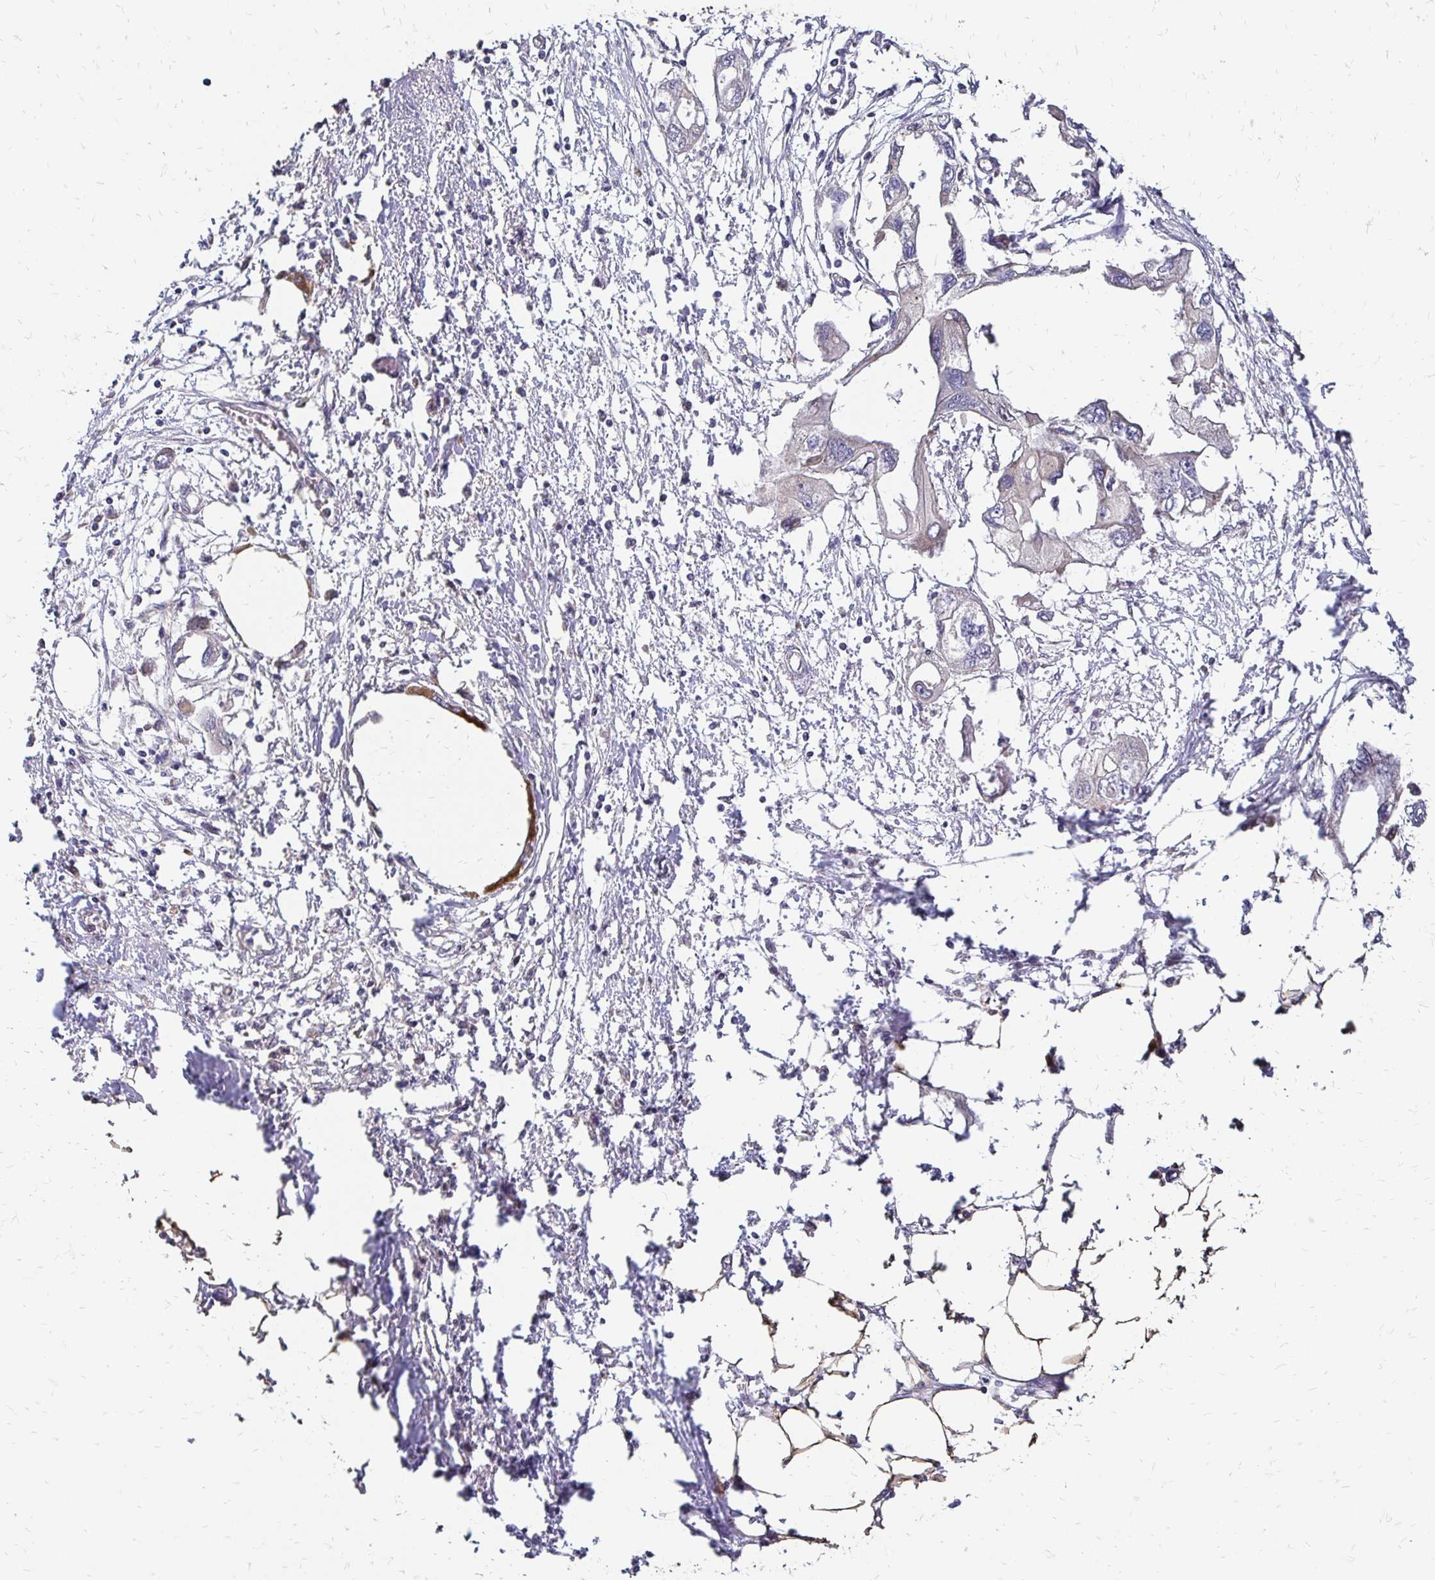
{"staining": {"intensity": "negative", "quantity": "none", "location": "none"}, "tissue": "endometrial cancer", "cell_type": "Tumor cells", "image_type": "cancer", "snomed": [{"axis": "morphology", "description": "Adenocarcinoma, NOS"}, {"axis": "morphology", "description": "Adenocarcinoma, metastatic, NOS"}, {"axis": "topography", "description": "Adipose tissue"}, {"axis": "topography", "description": "Endometrium"}], "caption": "An IHC micrograph of metastatic adenocarcinoma (endometrial) is shown. There is no staining in tumor cells of metastatic adenocarcinoma (endometrial).", "gene": "ZW10", "patient": {"sex": "female", "age": 67}}